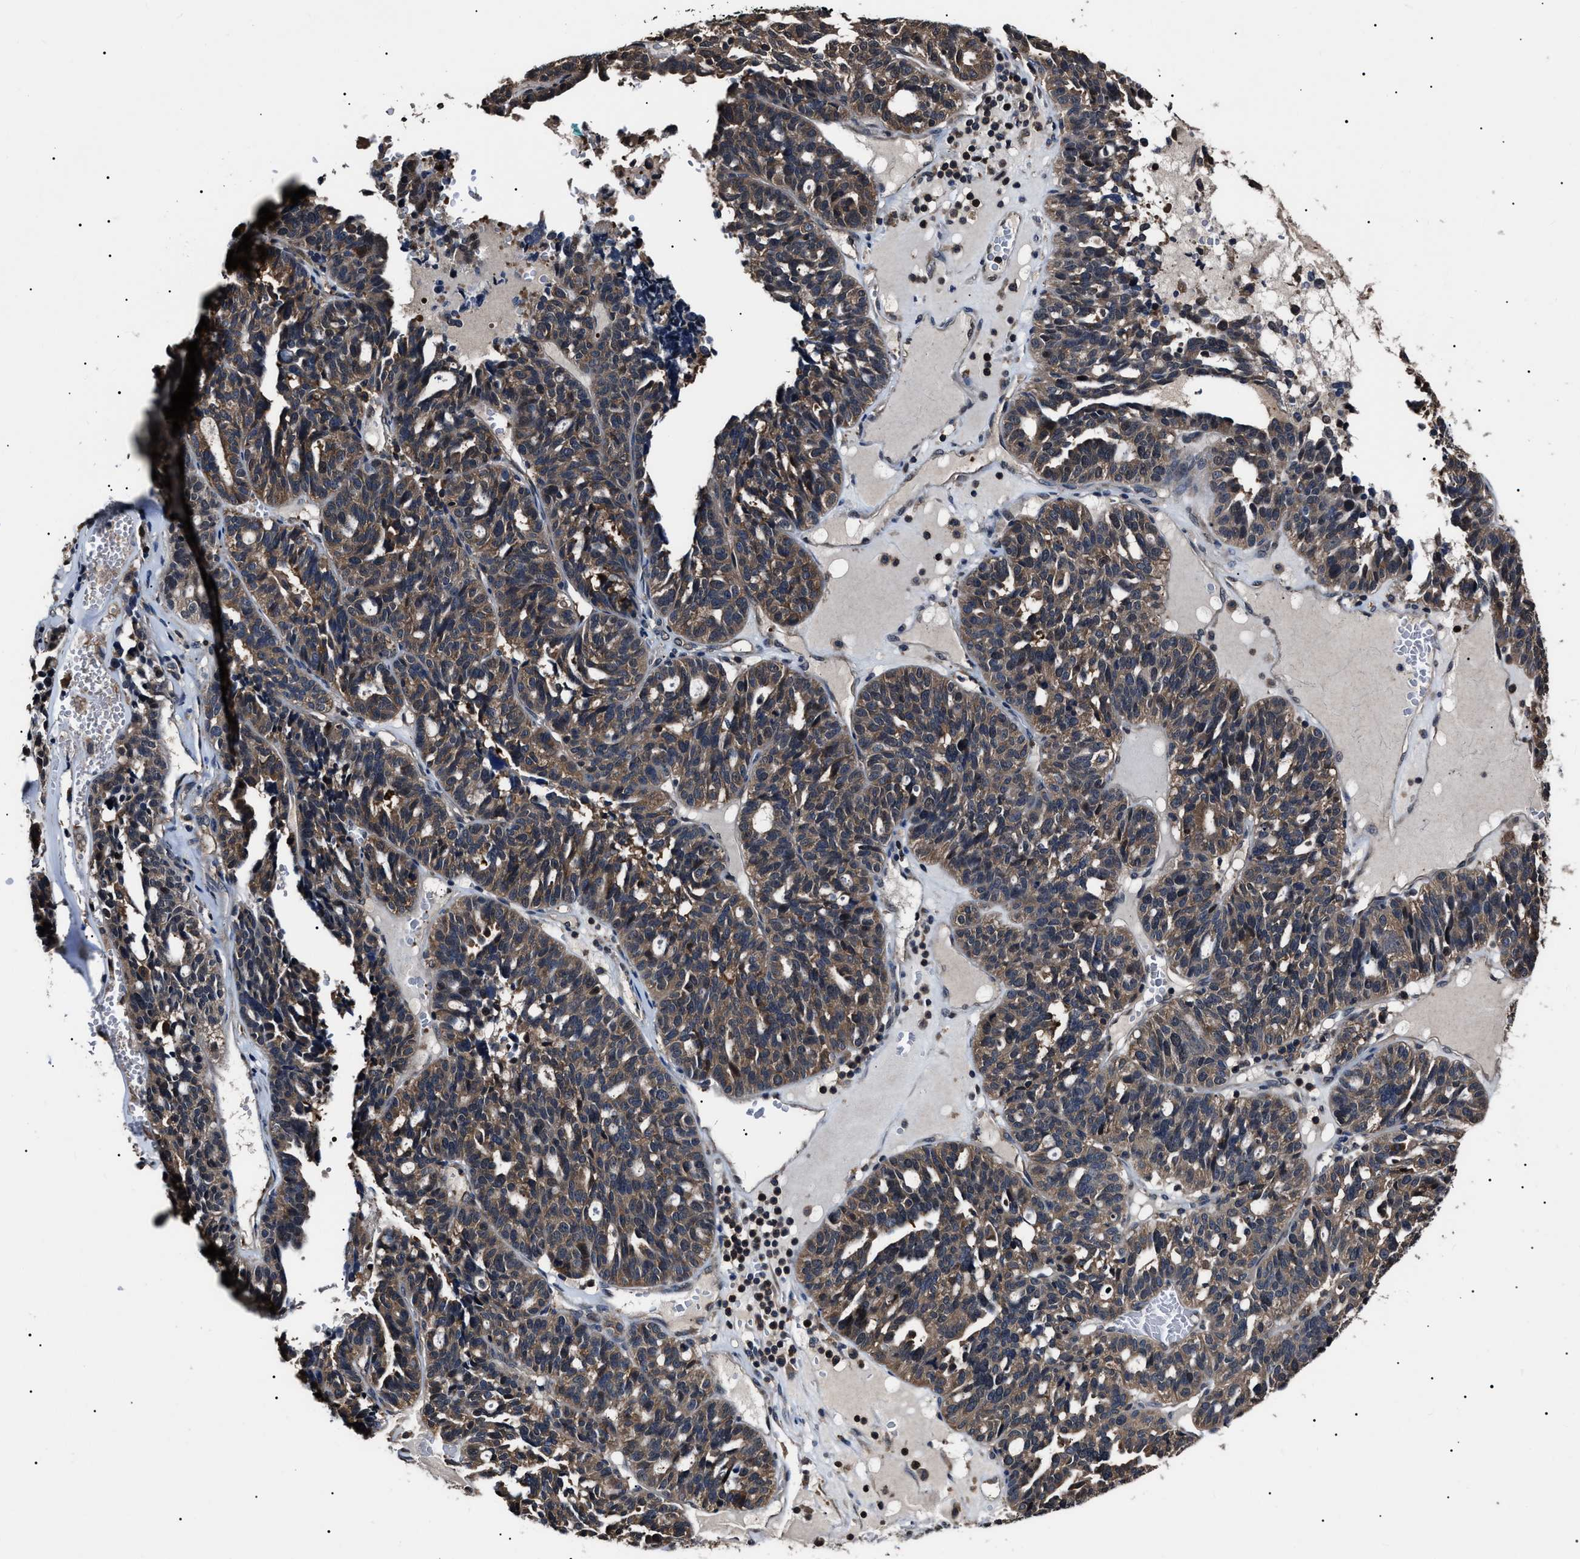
{"staining": {"intensity": "moderate", "quantity": ">75%", "location": "cytoplasmic/membranous"}, "tissue": "ovarian cancer", "cell_type": "Tumor cells", "image_type": "cancer", "snomed": [{"axis": "morphology", "description": "Cystadenocarcinoma, serous, NOS"}, {"axis": "topography", "description": "Ovary"}], "caption": "Brown immunohistochemical staining in serous cystadenocarcinoma (ovarian) exhibits moderate cytoplasmic/membranous staining in about >75% of tumor cells.", "gene": "CCT8", "patient": {"sex": "female", "age": 59}}